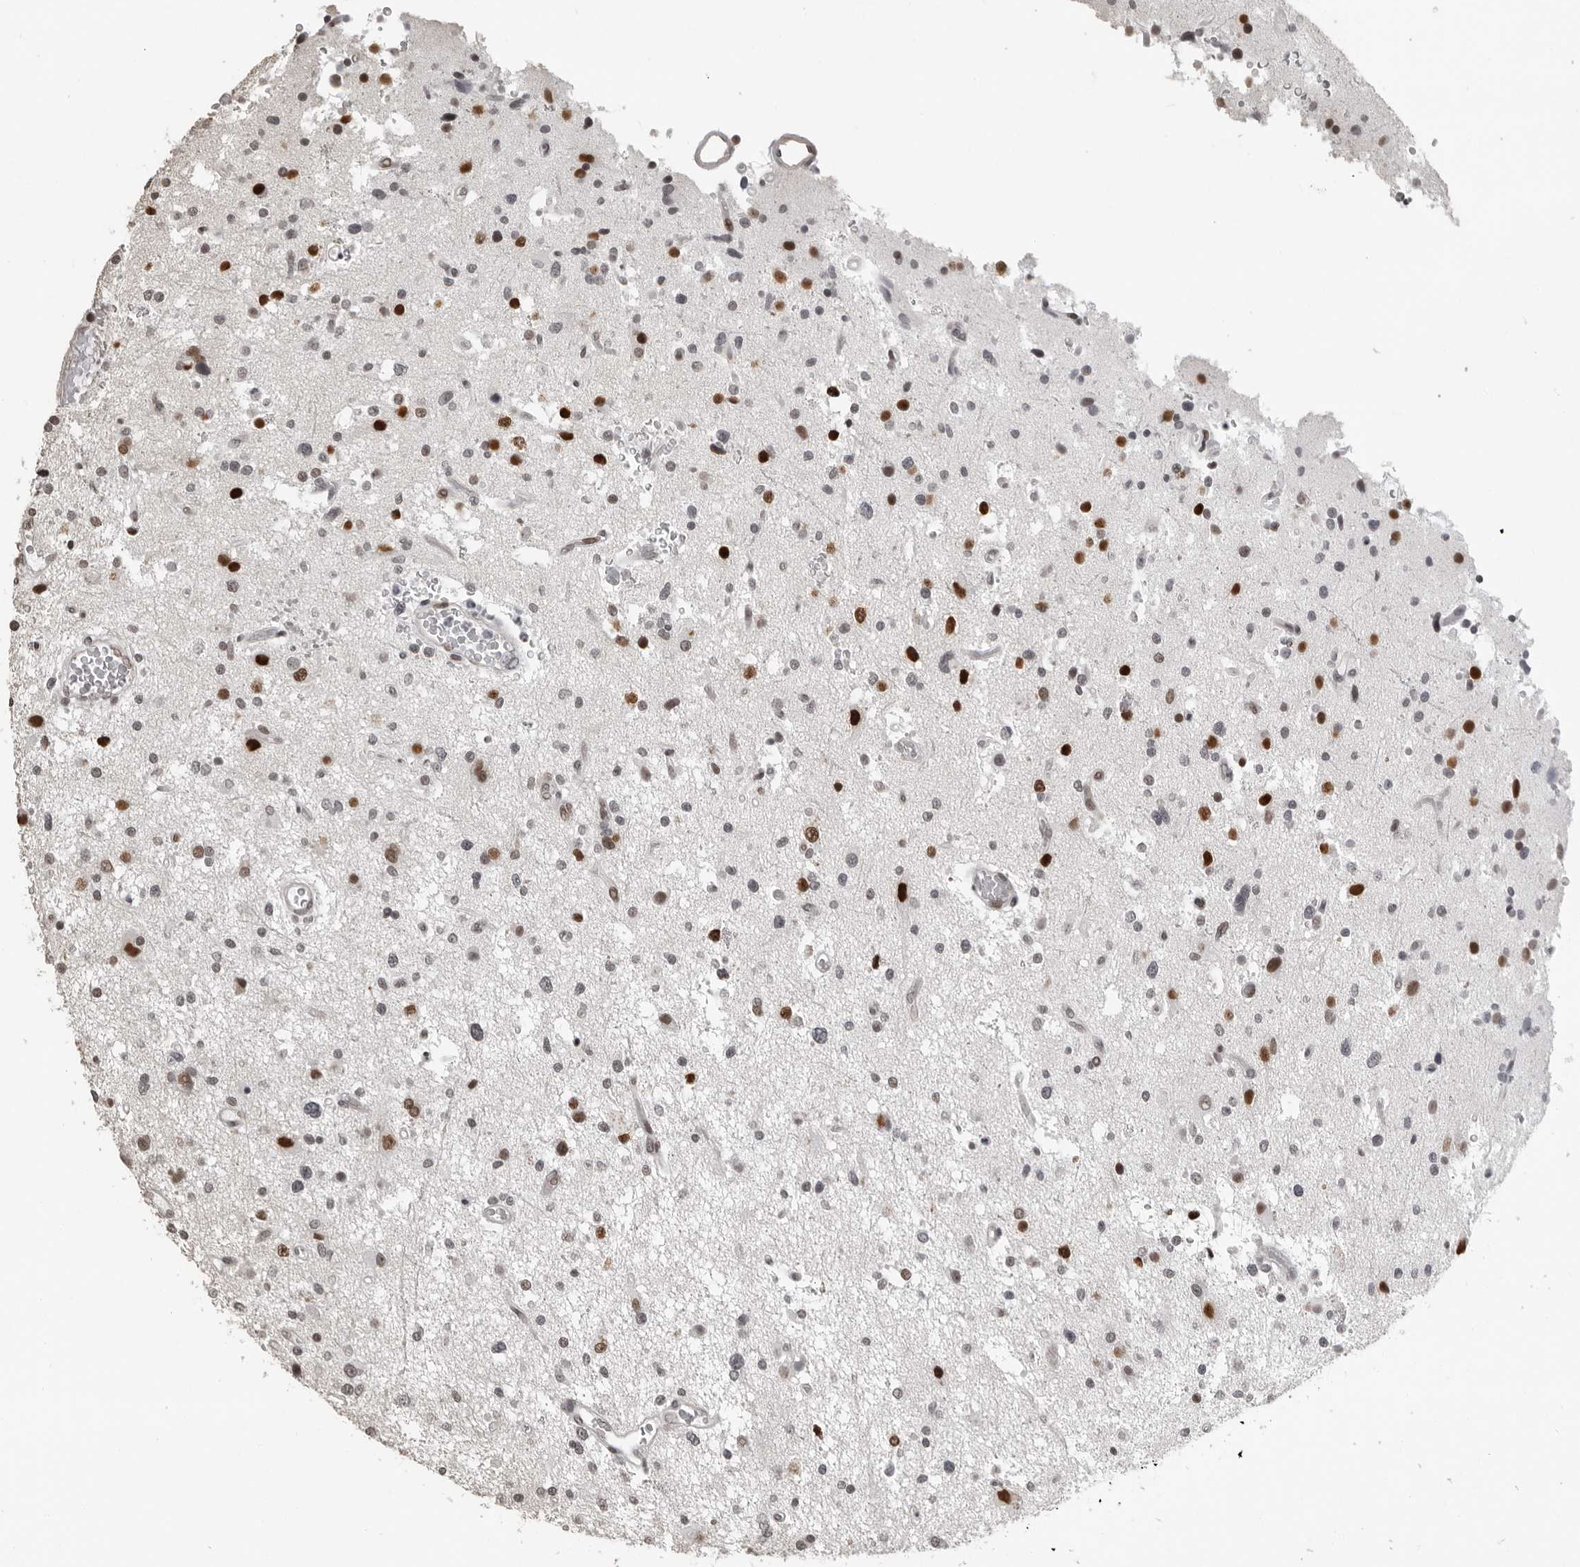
{"staining": {"intensity": "weak", "quantity": "<25%", "location": "nuclear"}, "tissue": "glioma", "cell_type": "Tumor cells", "image_type": "cancer", "snomed": [{"axis": "morphology", "description": "Glioma, malignant, High grade"}, {"axis": "topography", "description": "Brain"}], "caption": "A histopathology image of glioma stained for a protein demonstrates no brown staining in tumor cells.", "gene": "ORC1", "patient": {"sex": "male", "age": 33}}